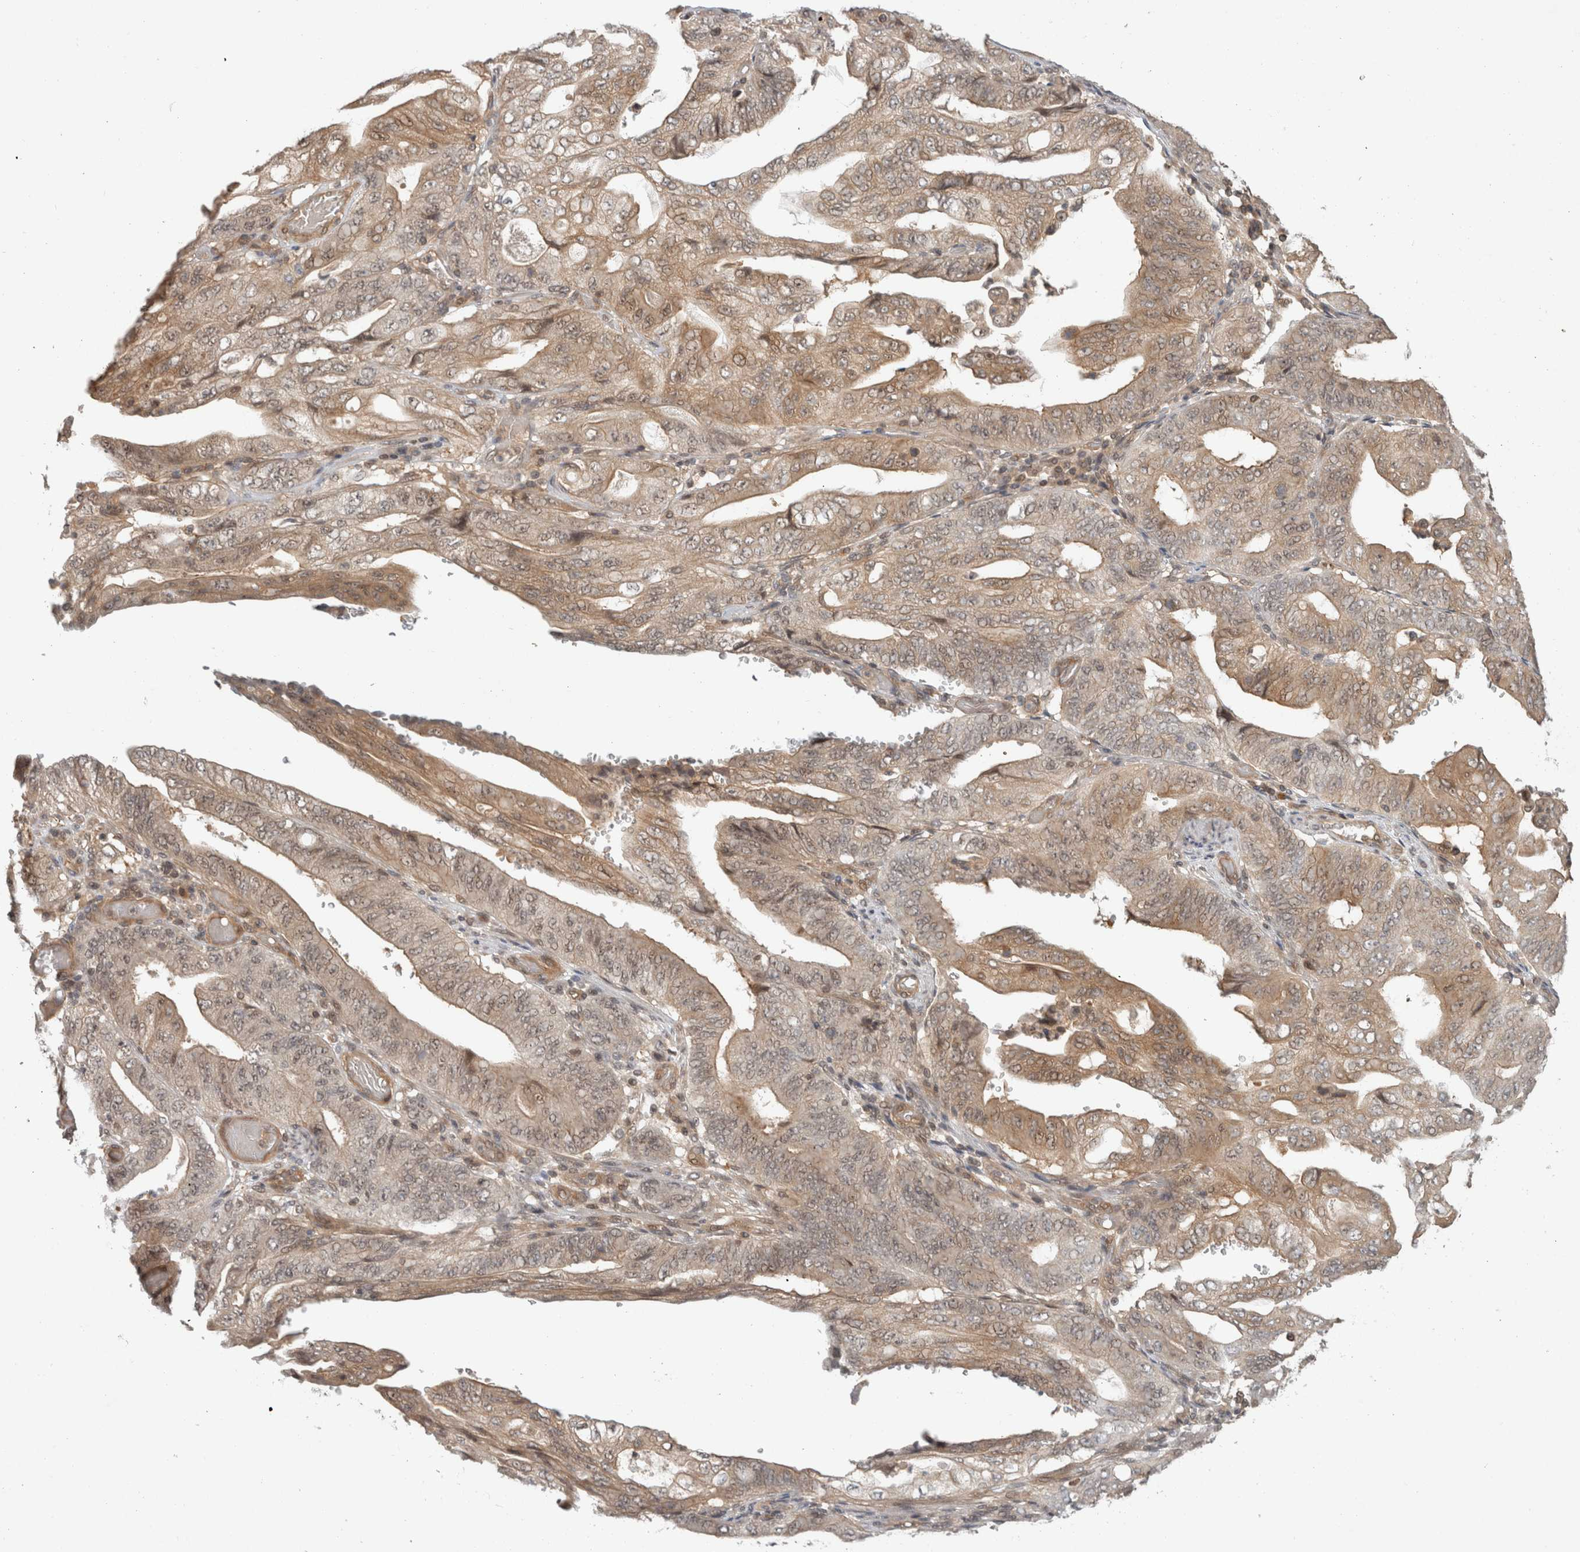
{"staining": {"intensity": "moderate", "quantity": ">75%", "location": "cytoplasmic/membranous"}, "tissue": "stomach cancer", "cell_type": "Tumor cells", "image_type": "cancer", "snomed": [{"axis": "morphology", "description": "Adenocarcinoma, NOS"}, {"axis": "topography", "description": "Stomach"}], "caption": "Tumor cells exhibit medium levels of moderate cytoplasmic/membranous staining in about >75% of cells in stomach cancer (adenocarcinoma).", "gene": "CAAP1", "patient": {"sex": "female", "age": 73}}